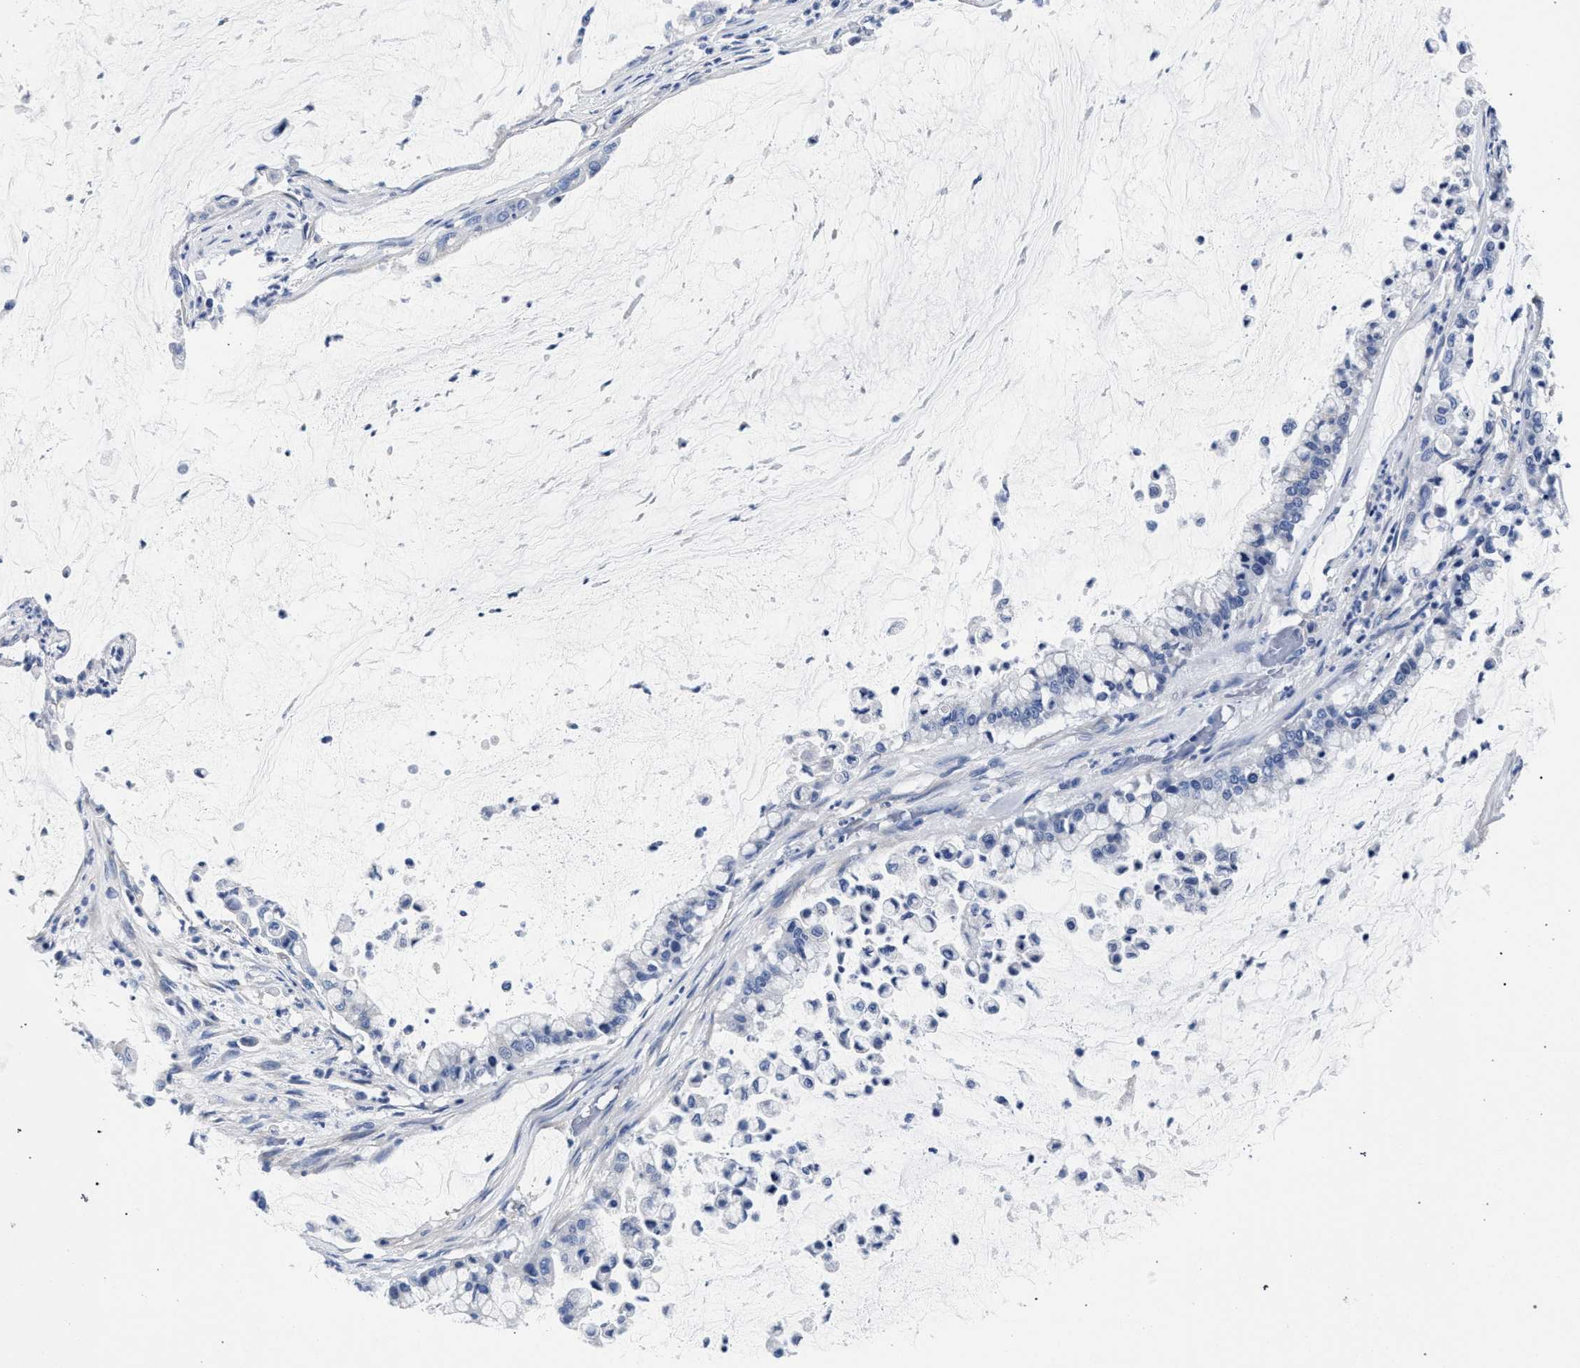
{"staining": {"intensity": "negative", "quantity": "none", "location": "none"}, "tissue": "pancreatic cancer", "cell_type": "Tumor cells", "image_type": "cancer", "snomed": [{"axis": "morphology", "description": "Adenocarcinoma, NOS"}, {"axis": "topography", "description": "Pancreas"}], "caption": "There is no significant positivity in tumor cells of pancreatic cancer. Brightfield microscopy of immunohistochemistry stained with DAB (3,3'-diaminobenzidine) (brown) and hematoxylin (blue), captured at high magnification.", "gene": "AKAP4", "patient": {"sex": "male", "age": 41}}